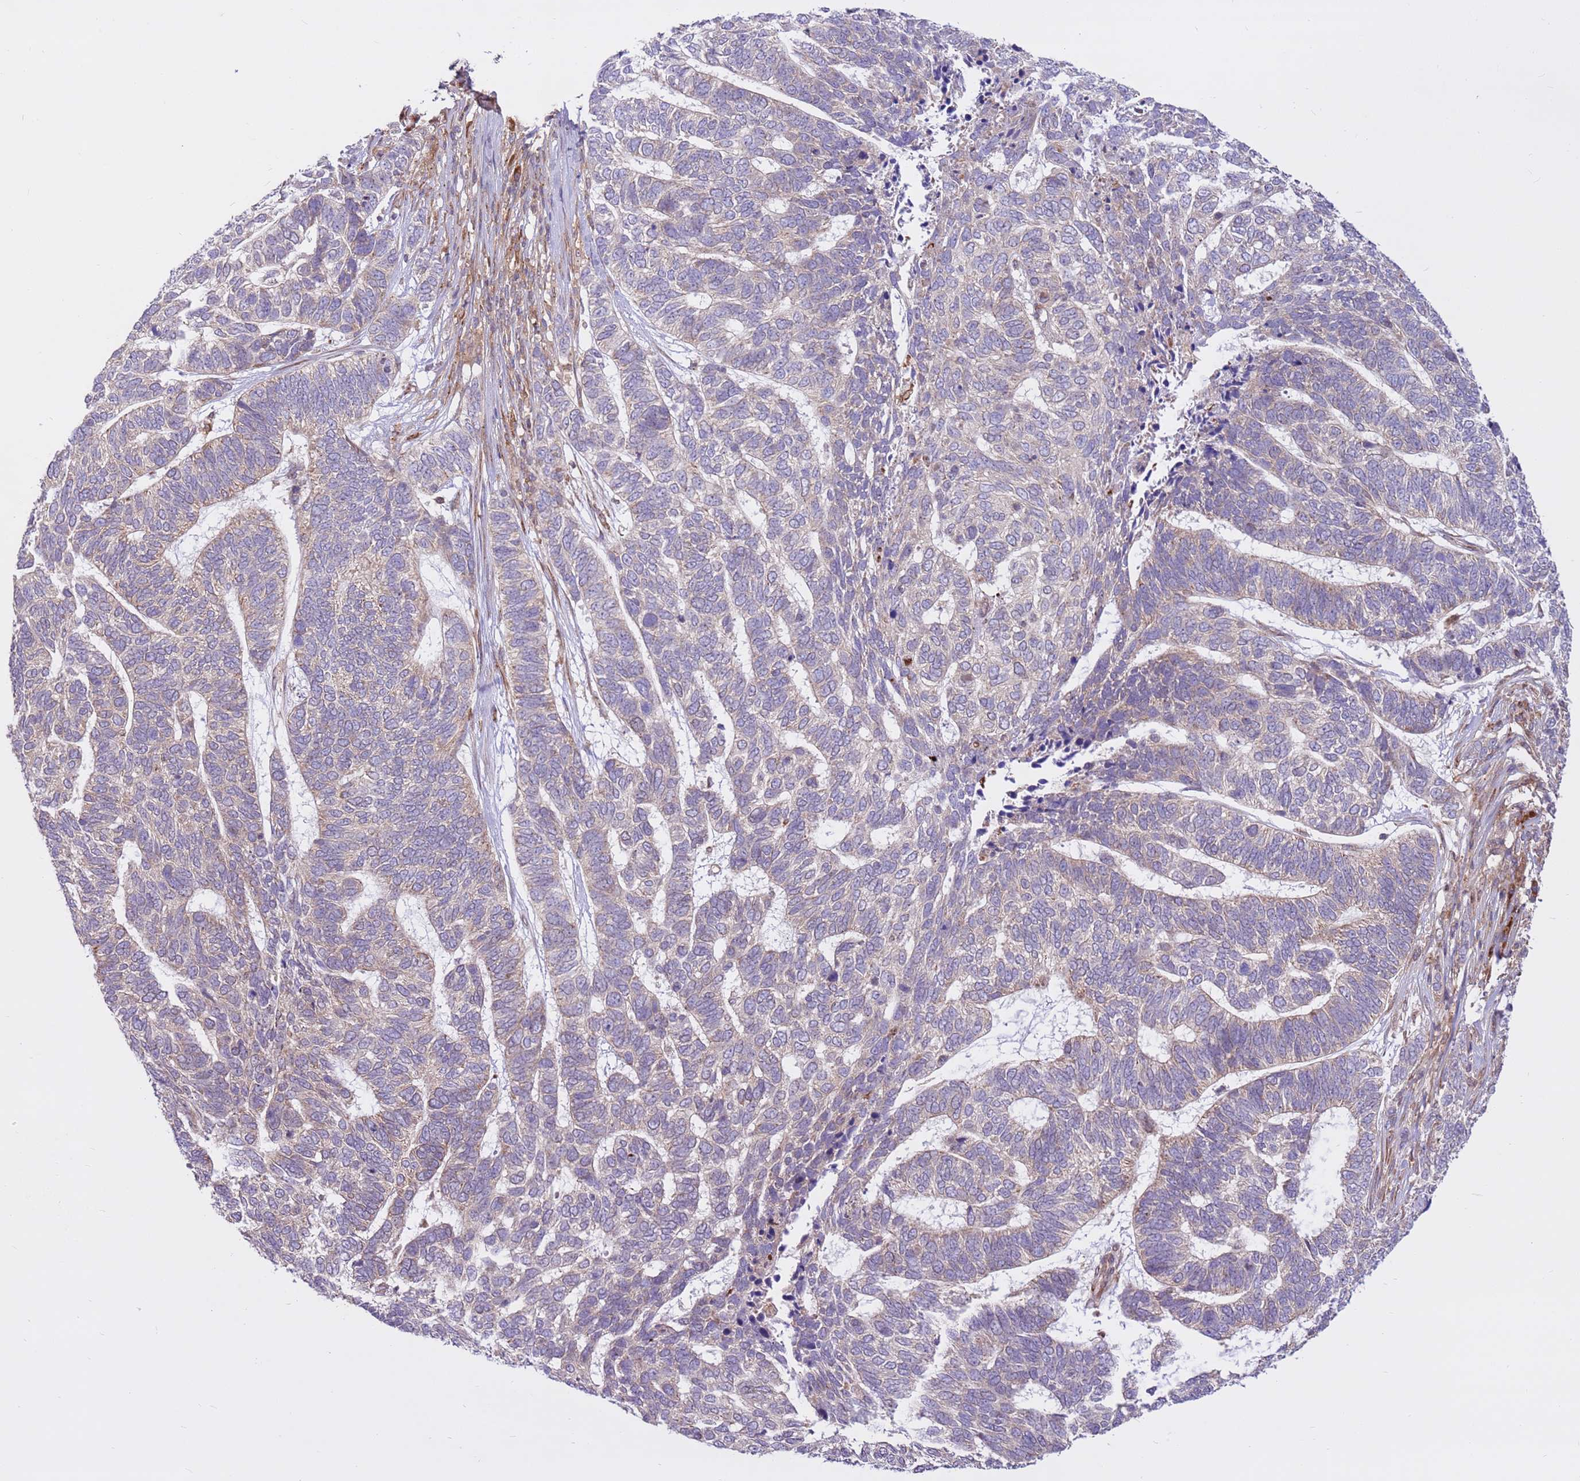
{"staining": {"intensity": "negative", "quantity": "none", "location": "none"}, "tissue": "skin cancer", "cell_type": "Tumor cells", "image_type": "cancer", "snomed": [{"axis": "morphology", "description": "Basal cell carcinoma"}, {"axis": "topography", "description": "Skin"}], "caption": "Histopathology image shows no protein positivity in tumor cells of skin cancer tissue. (Brightfield microscopy of DAB IHC at high magnification).", "gene": "DDX19B", "patient": {"sex": "female", "age": 65}}